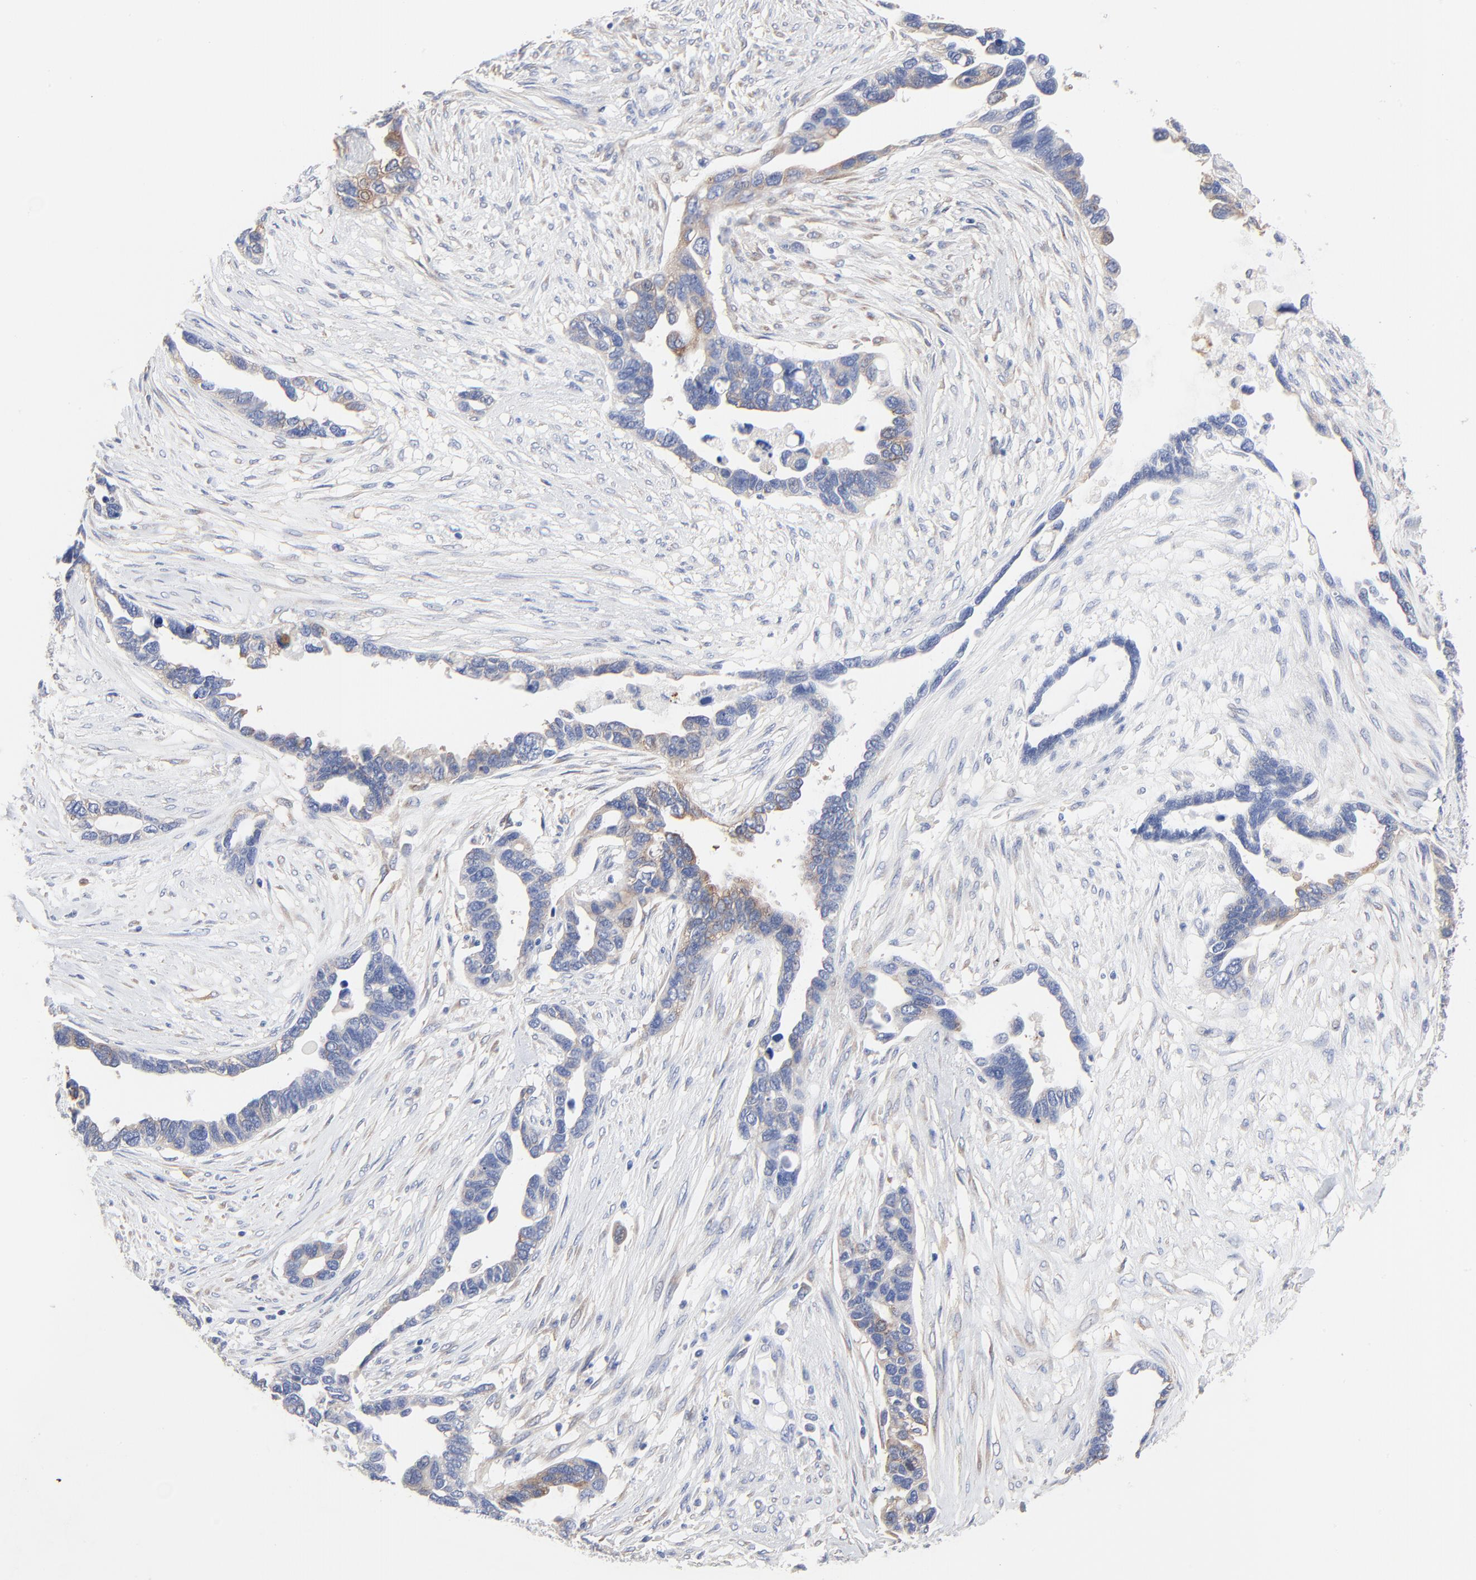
{"staining": {"intensity": "weak", "quantity": "25%-75%", "location": "cytoplasmic/membranous"}, "tissue": "ovarian cancer", "cell_type": "Tumor cells", "image_type": "cancer", "snomed": [{"axis": "morphology", "description": "Cystadenocarcinoma, serous, NOS"}, {"axis": "topography", "description": "Ovary"}], "caption": "Weak cytoplasmic/membranous positivity is present in approximately 25%-75% of tumor cells in serous cystadenocarcinoma (ovarian).", "gene": "STAT2", "patient": {"sex": "female", "age": 54}}